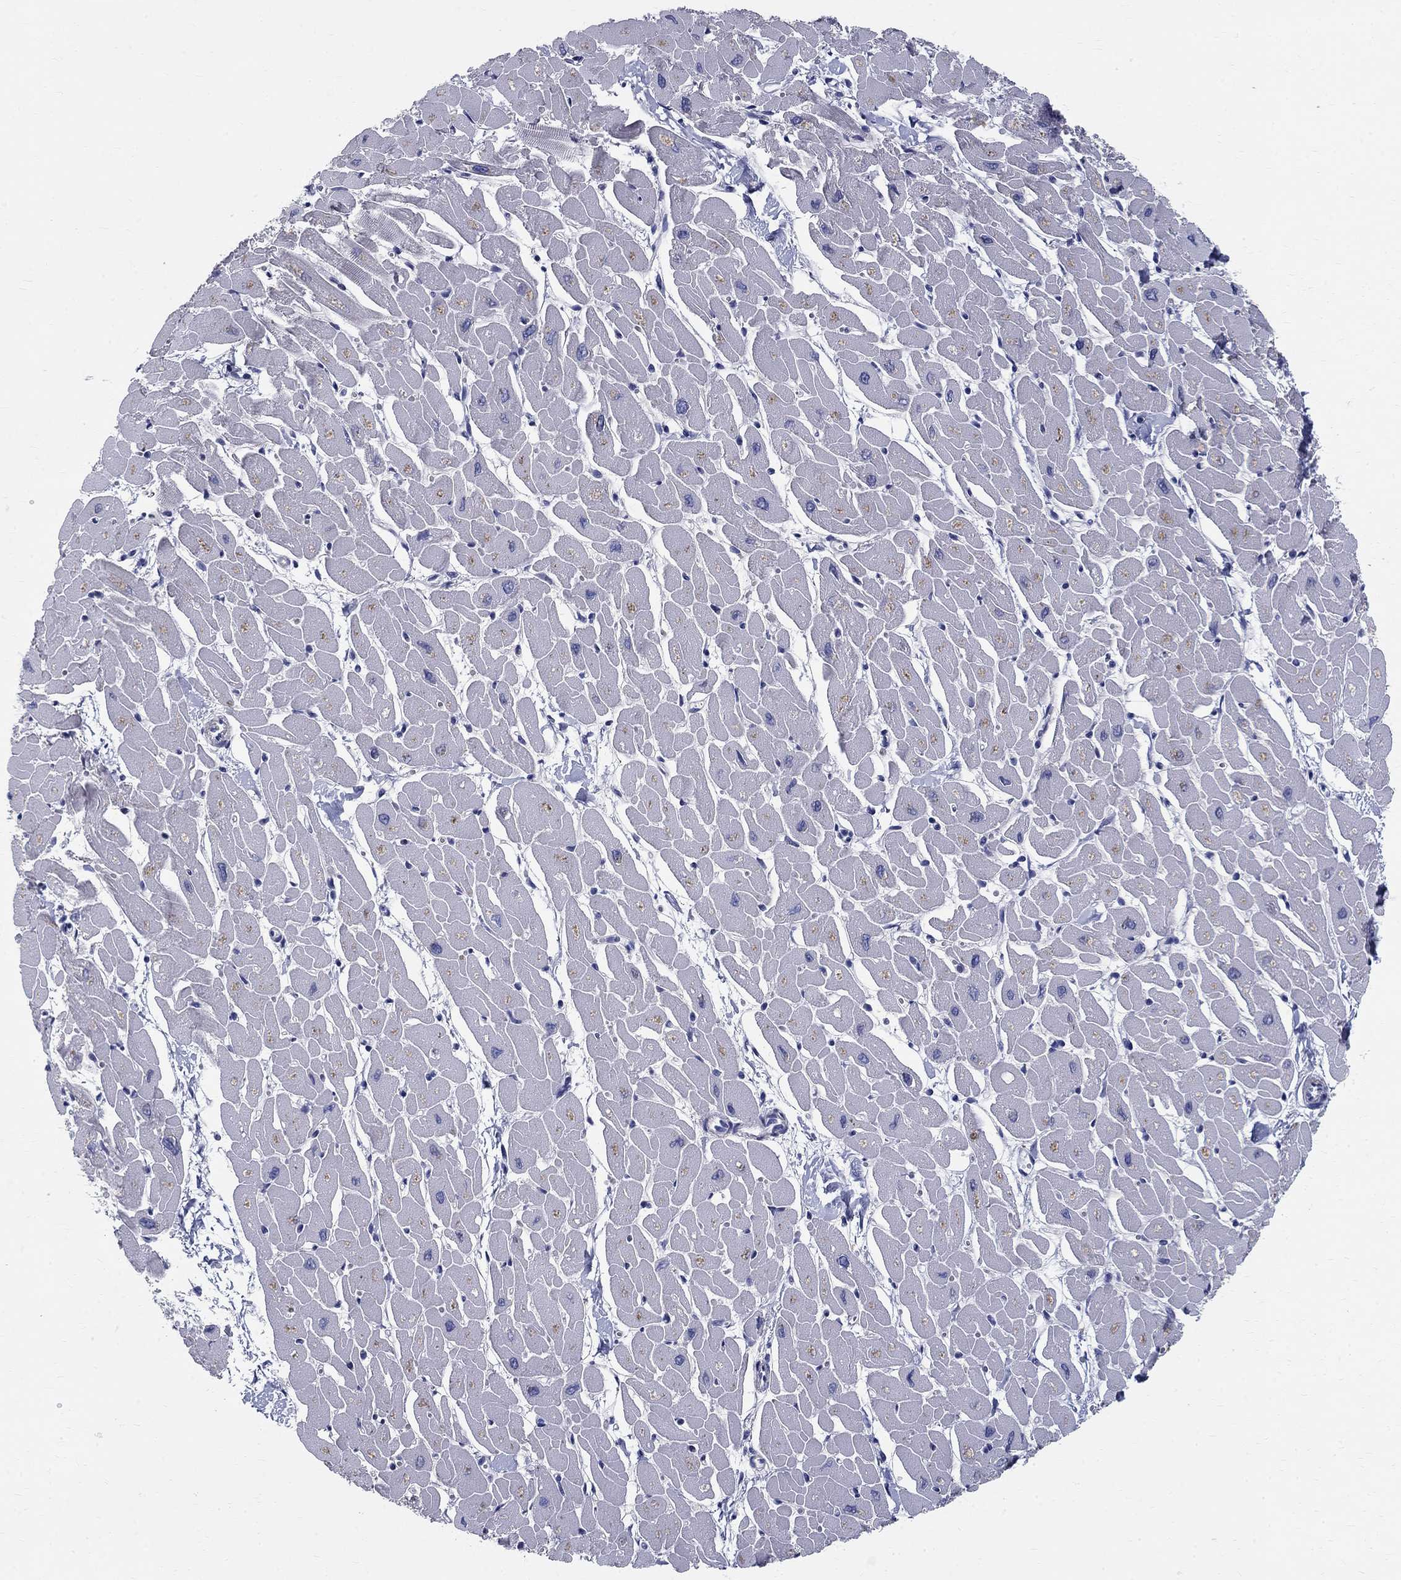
{"staining": {"intensity": "negative", "quantity": "none", "location": "none"}, "tissue": "heart muscle", "cell_type": "Cardiomyocytes", "image_type": "normal", "snomed": [{"axis": "morphology", "description": "Normal tissue, NOS"}, {"axis": "topography", "description": "Heart"}], "caption": "The image shows no staining of cardiomyocytes in normal heart muscle. The staining was performed using DAB (3,3'-diaminobenzidine) to visualize the protein expression in brown, while the nuclei were stained in blue with hematoxylin (Magnification: 20x).", "gene": "TGM4", "patient": {"sex": "male", "age": 57}}